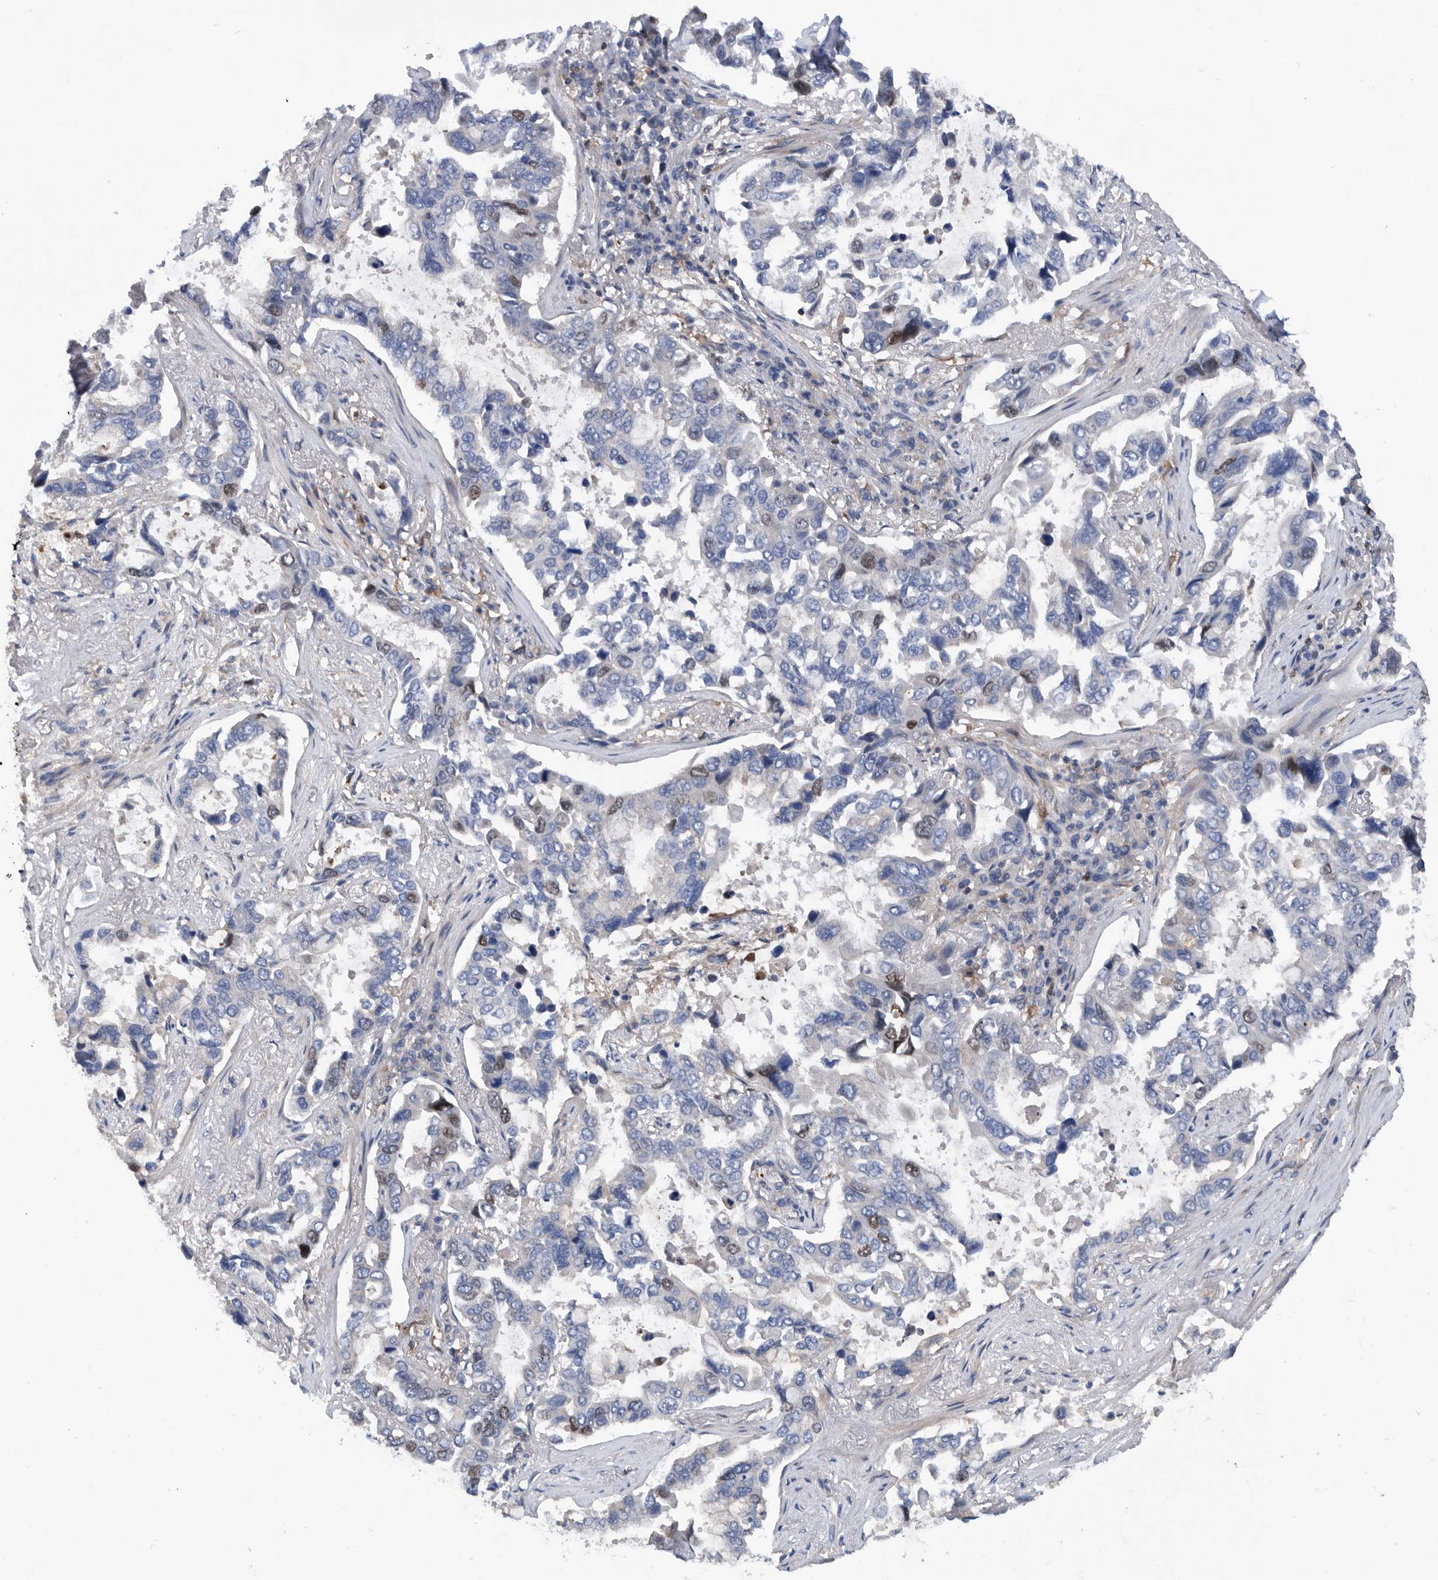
{"staining": {"intensity": "strong", "quantity": "<25%", "location": "nuclear"}, "tissue": "lung cancer", "cell_type": "Tumor cells", "image_type": "cancer", "snomed": [{"axis": "morphology", "description": "Squamous cell carcinoma, NOS"}, {"axis": "topography", "description": "Lung"}], "caption": "A high-resolution histopathology image shows IHC staining of lung cancer, which reveals strong nuclear positivity in approximately <25% of tumor cells.", "gene": "ATAD2", "patient": {"sex": "male", "age": 66}}